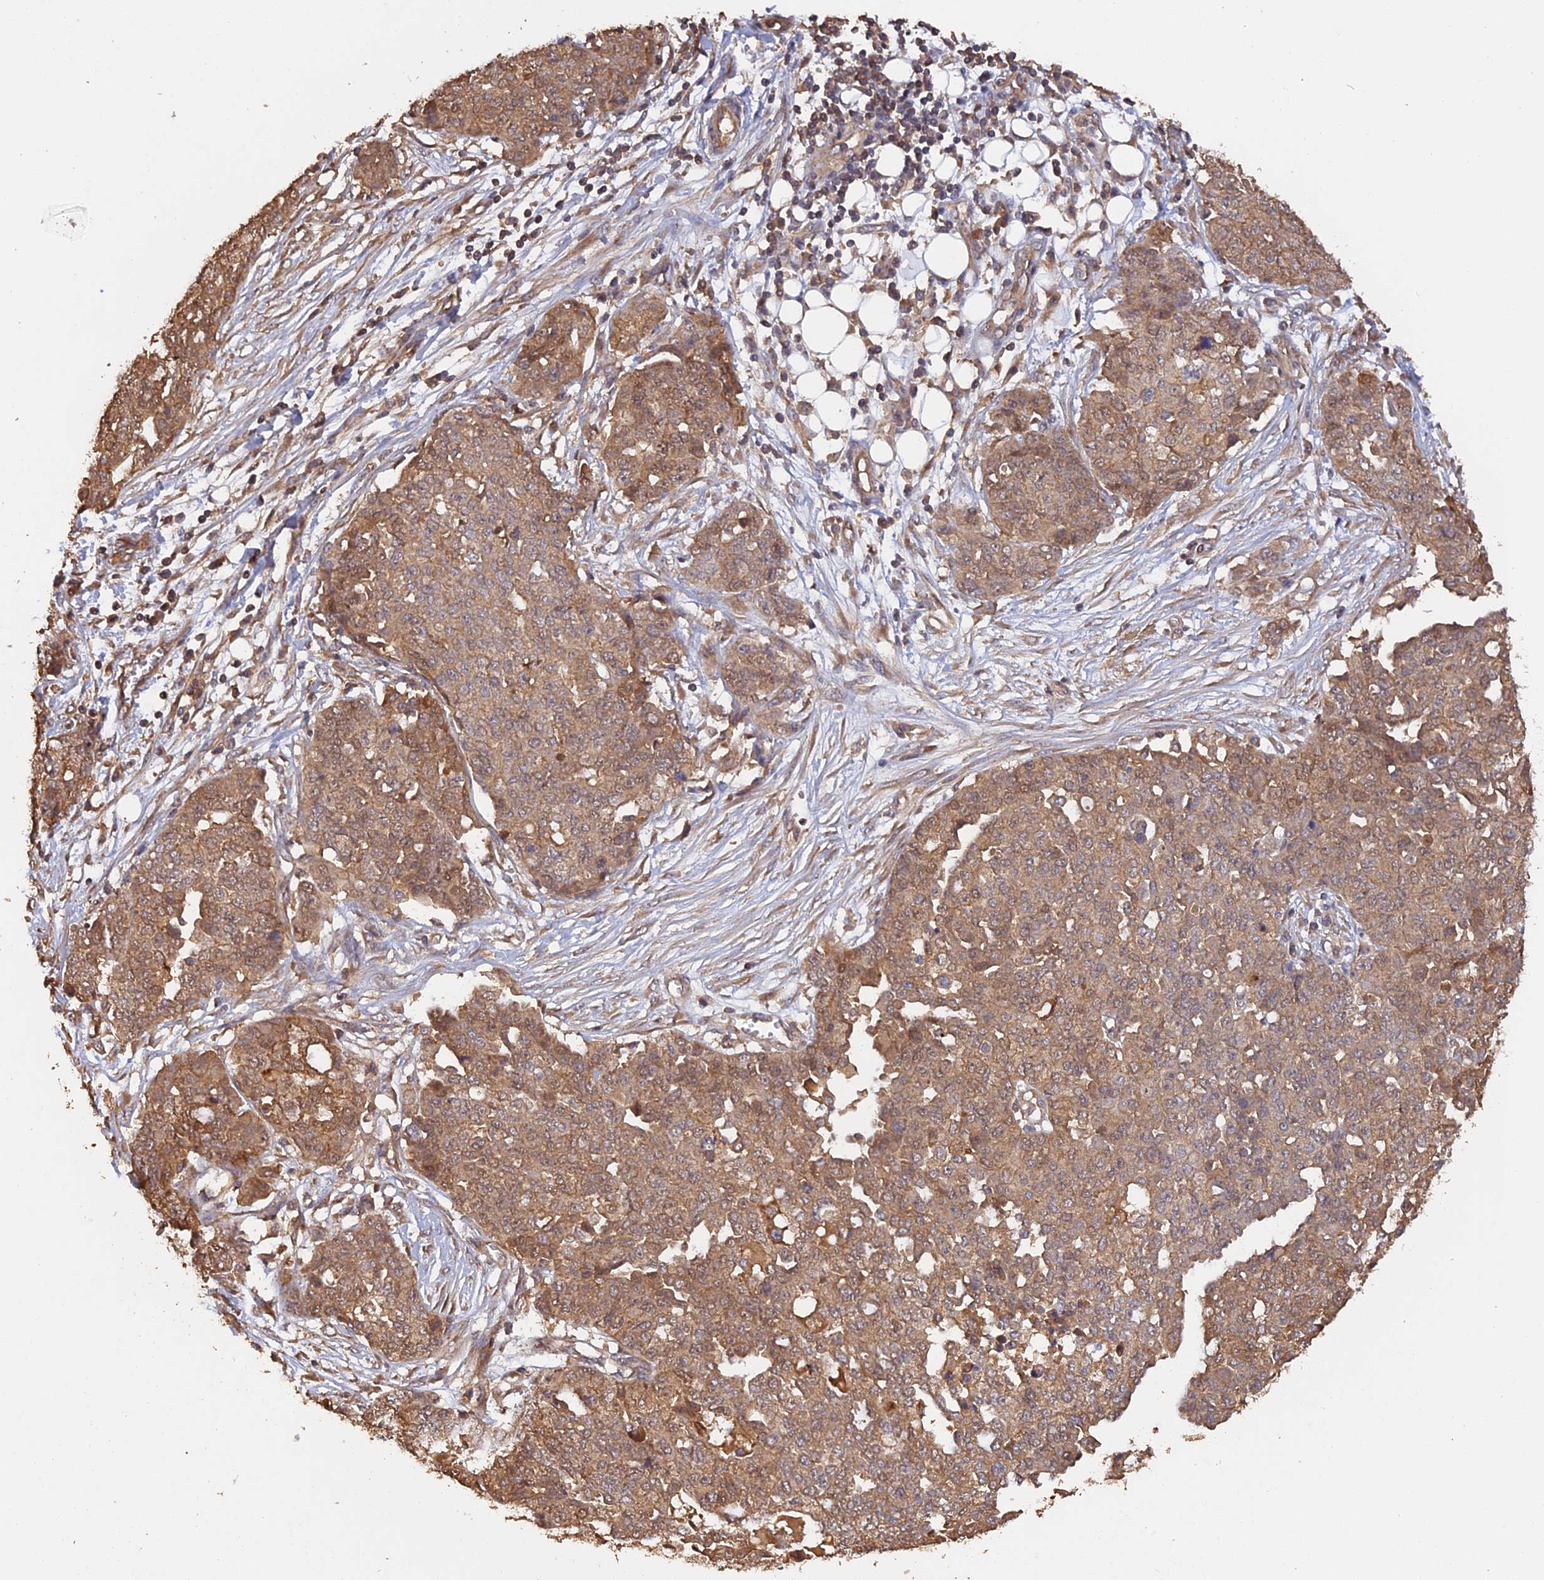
{"staining": {"intensity": "moderate", "quantity": ">75%", "location": "cytoplasmic/membranous"}, "tissue": "ovarian cancer", "cell_type": "Tumor cells", "image_type": "cancer", "snomed": [{"axis": "morphology", "description": "Cystadenocarcinoma, serous, NOS"}, {"axis": "topography", "description": "Soft tissue"}, {"axis": "topography", "description": "Ovary"}], "caption": "Ovarian cancer stained with a protein marker reveals moderate staining in tumor cells.", "gene": "RASAL1", "patient": {"sex": "female", "age": 57}}